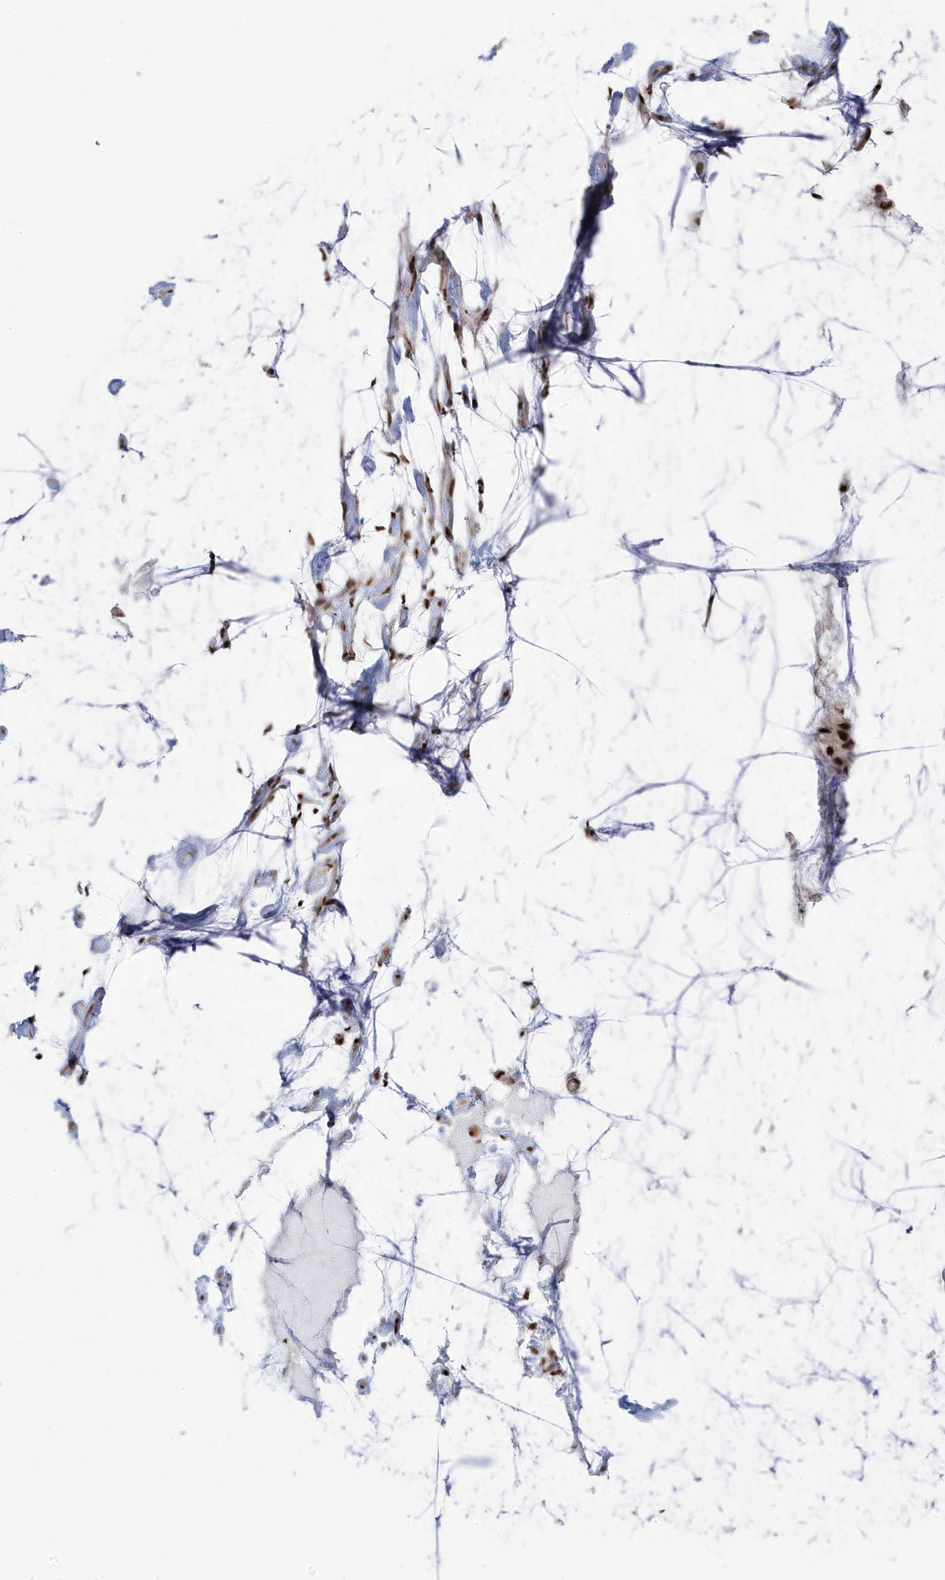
{"staining": {"intensity": "strong", "quantity": ">75%", "location": "nuclear"}, "tissue": "ovarian cancer", "cell_type": "Tumor cells", "image_type": "cancer", "snomed": [{"axis": "morphology", "description": "Cystadenocarcinoma, mucinous, NOS"}, {"axis": "topography", "description": "Ovary"}], "caption": "Immunohistochemistry (IHC) of human mucinous cystadenocarcinoma (ovarian) reveals high levels of strong nuclear expression in approximately >75% of tumor cells.", "gene": "MTREX", "patient": {"sex": "female", "age": 39}}